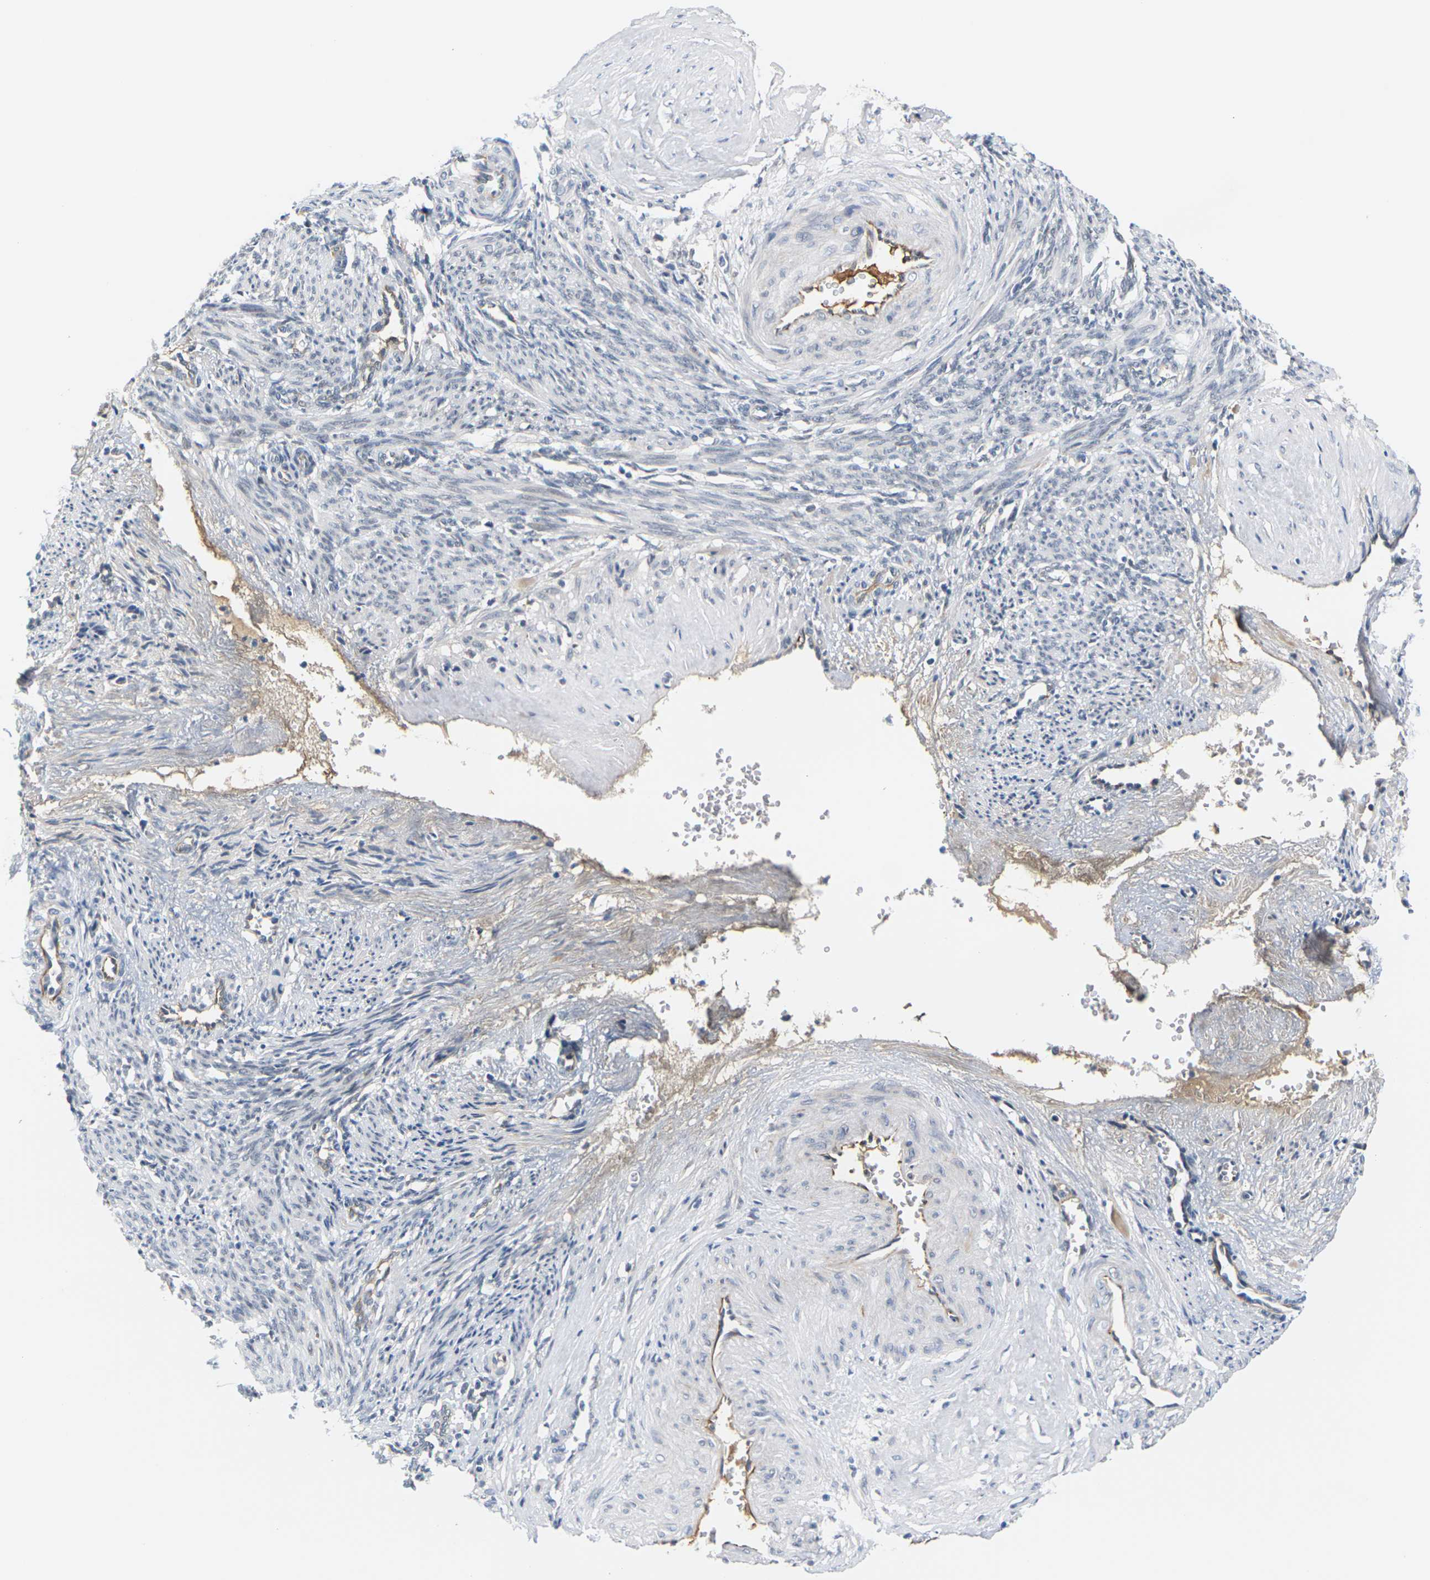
{"staining": {"intensity": "negative", "quantity": "none", "location": "none"}, "tissue": "smooth muscle", "cell_type": "Smooth muscle cells", "image_type": "normal", "snomed": [{"axis": "morphology", "description": "Normal tissue, NOS"}, {"axis": "topography", "description": "Endometrium"}], "caption": "High magnification brightfield microscopy of normal smooth muscle stained with DAB (brown) and counterstained with hematoxylin (blue): smooth muscle cells show no significant expression.", "gene": "PKP2", "patient": {"sex": "female", "age": 33}}